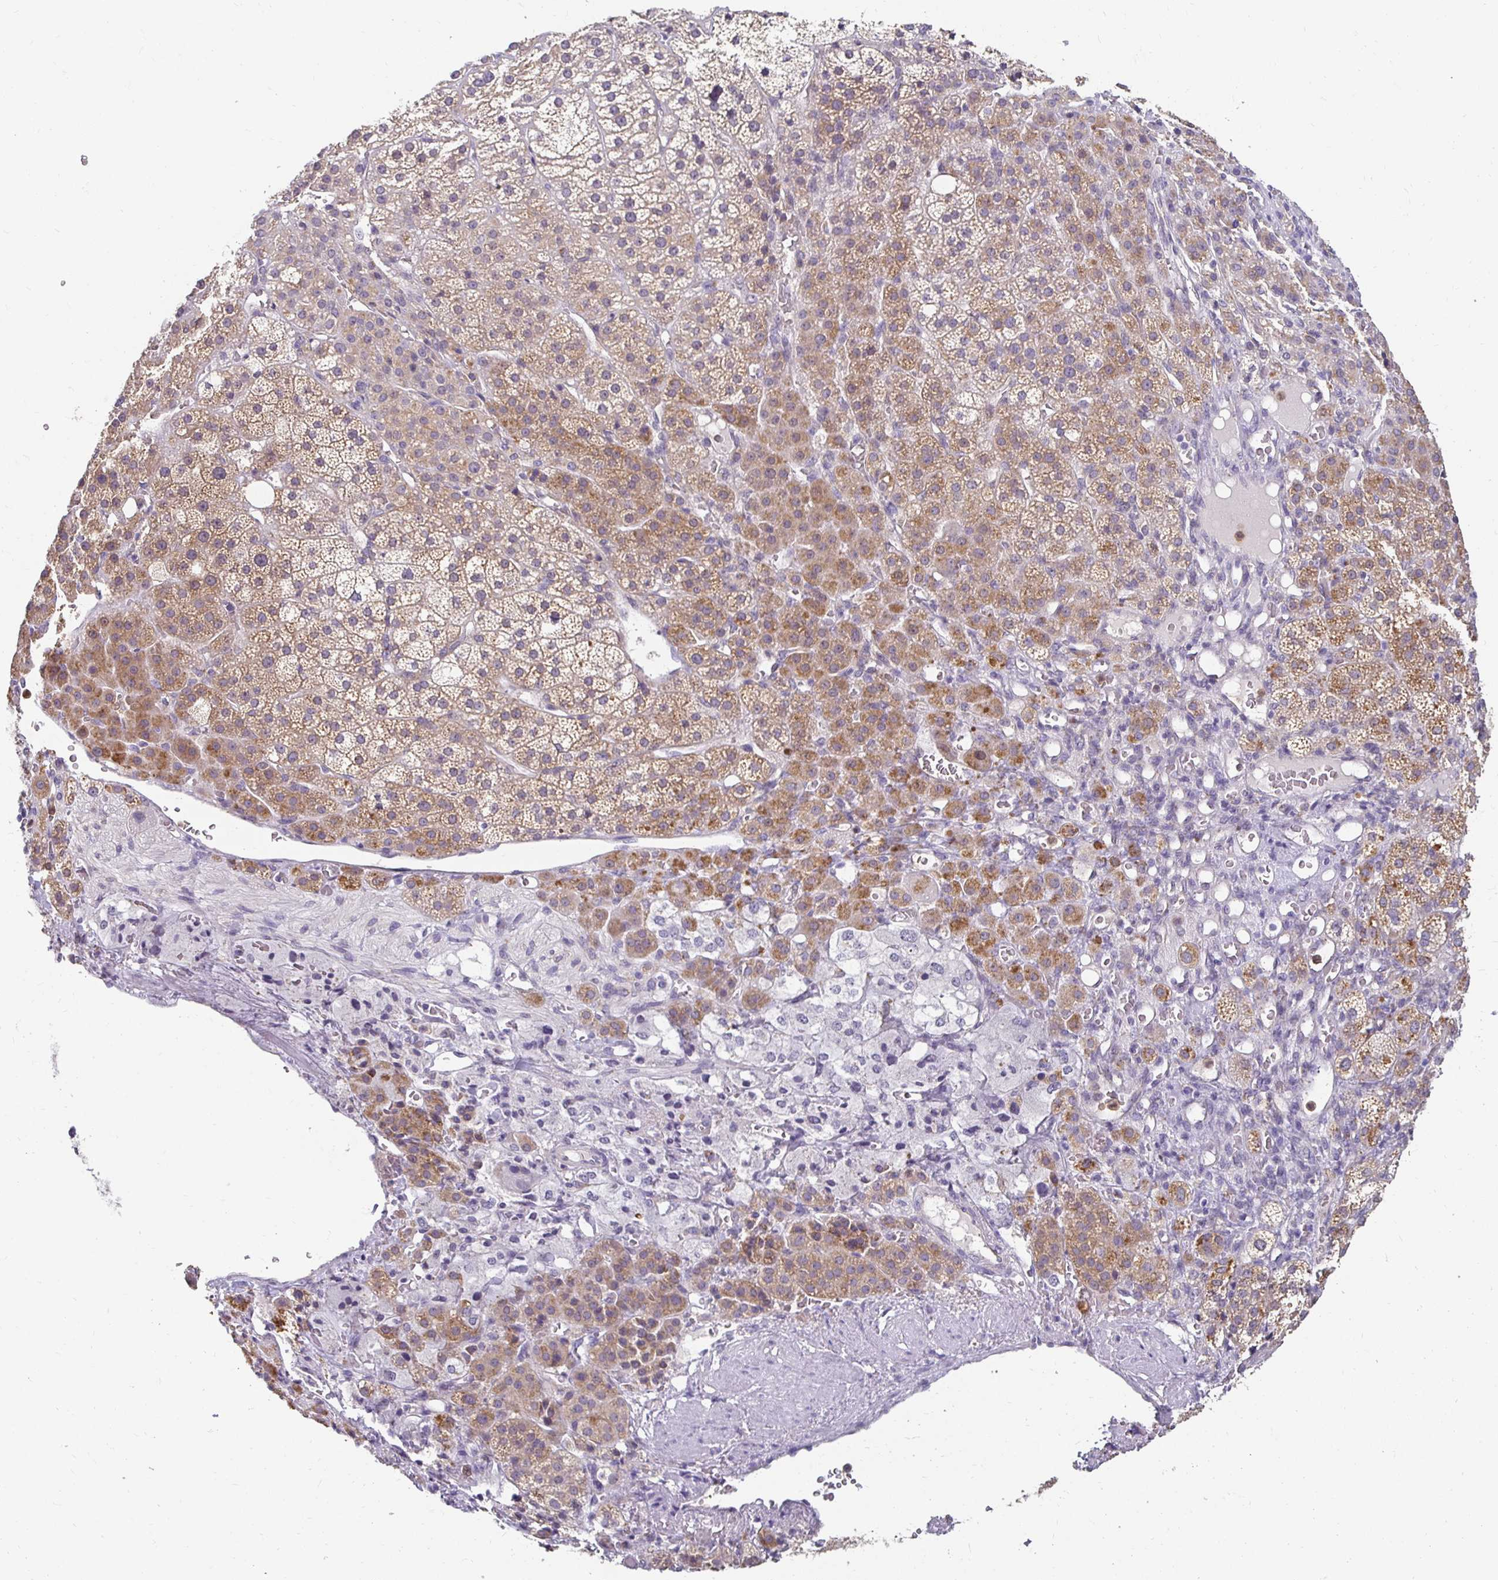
{"staining": {"intensity": "moderate", "quantity": ">75%", "location": "cytoplasmic/membranous"}, "tissue": "adrenal gland", "cell_type": "Glandular cells", "image_type": "normal", "snomed": [{"axis": "morphology", "description": "Normal tissue, NOS"}, {"axis": "topography", "description": "Adrenal gland"}], "caption": "High-magnification brightfield microscopy of benign adrenal gland stained with DAB (3,3'-diaminobenzidine) (brown) and counterstained with hematoxylin (blue). glandular cells exhibit moderate cytoplasmic/membranous expression is present in approximately>75% of cells.", "gene": "GK2", "patient": {"sex": "female", "age": 60}}